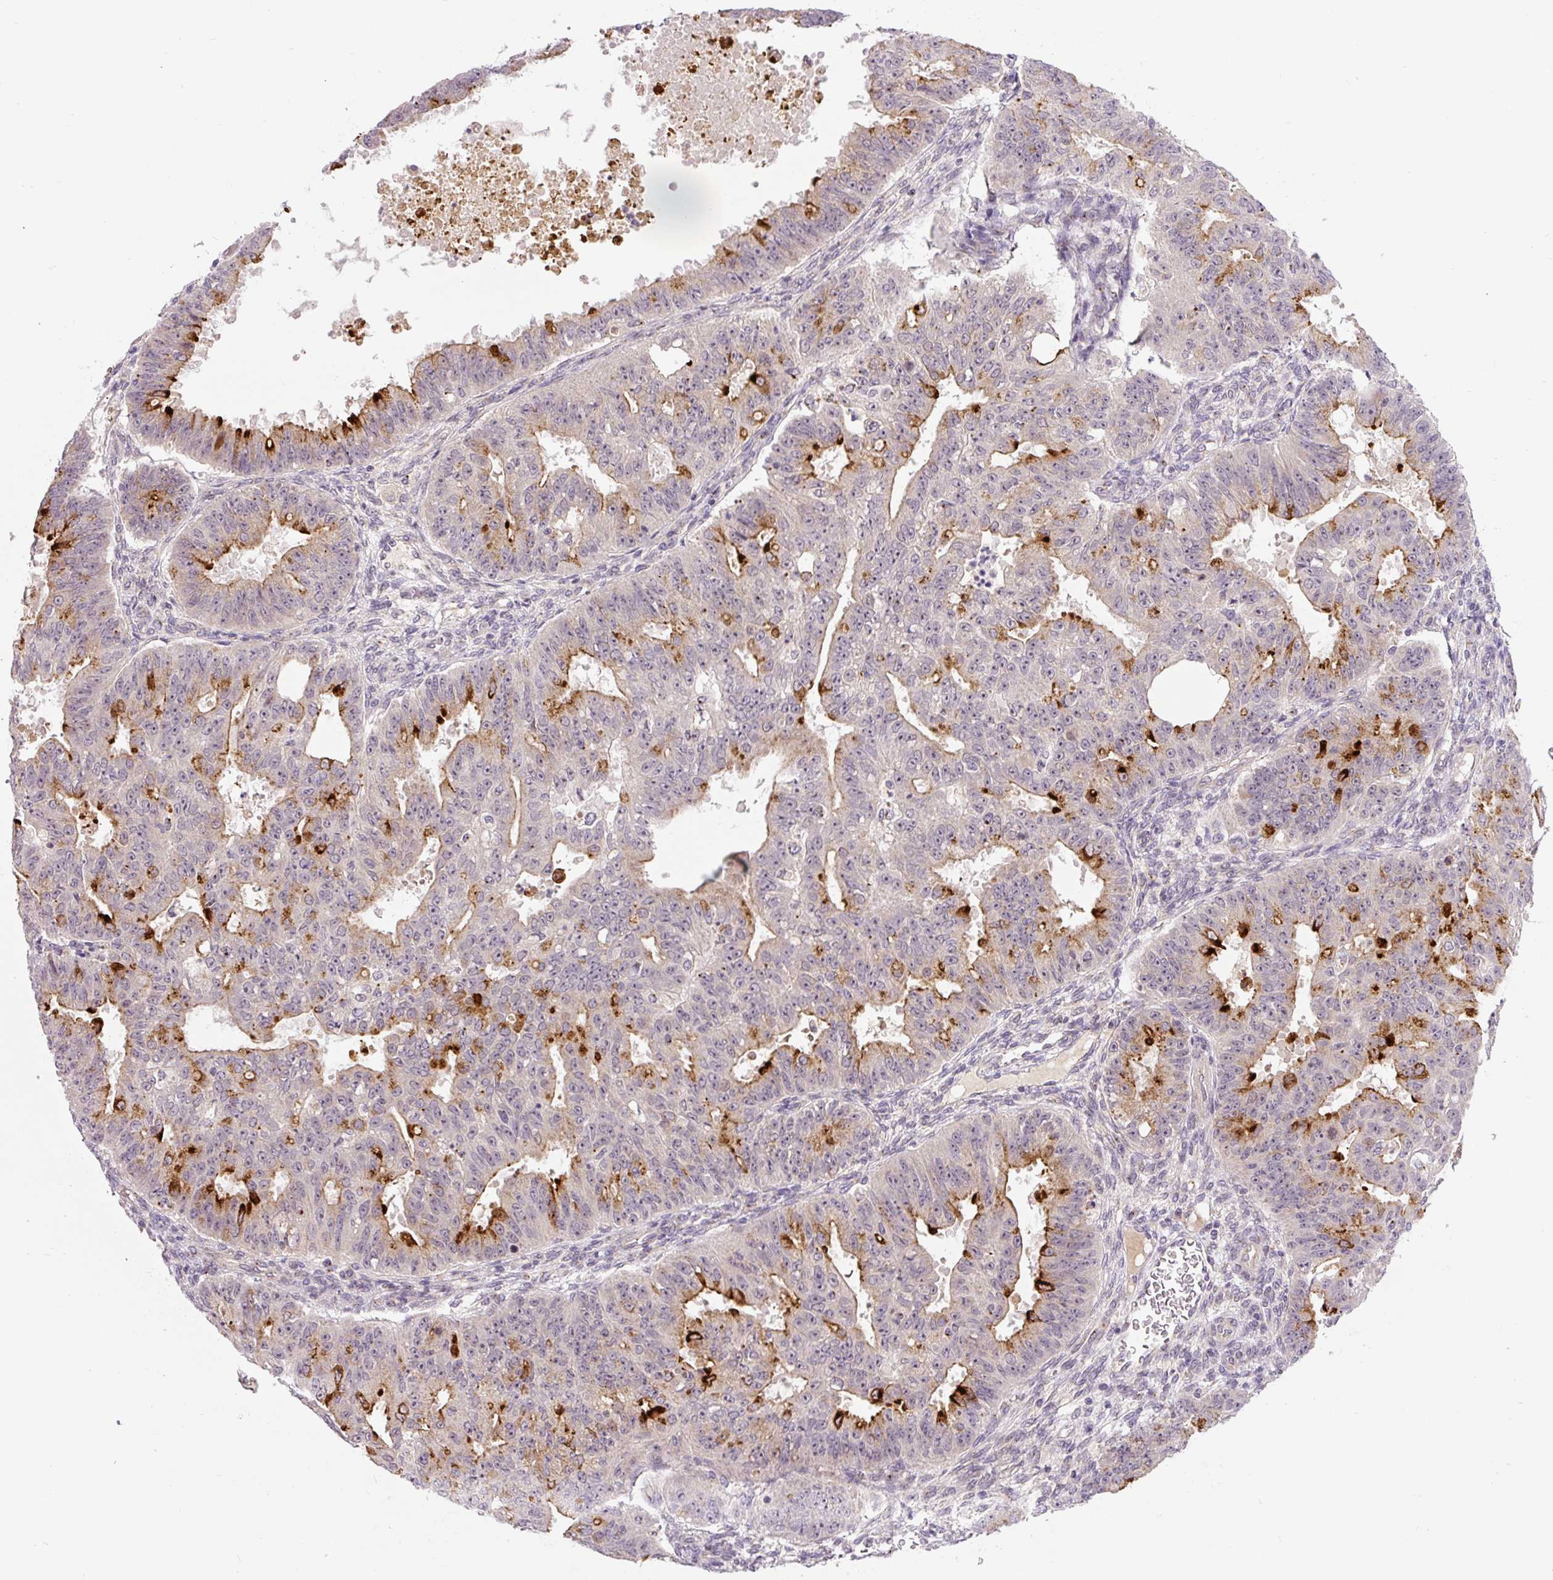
{"staining": {"intensity": "strong", "quantity": "25%-75%", "location": "cytoplasmic/membranous"}, "tissue": "ovarian cancer", "cell_type": "Tumor cells", "image_type": "cancer", "snomed": [{"axis": "morphology", "description": "Carcinoma, endometroid"}, {"axis": "topography", "description": "Appendix"}, {"axis": "topography", "description": "Ovary"}], "caption": "This micrograph reveals ovarian endometroid carcinoma stained with IHC to label a protein in brown. The cytoplasmic/membranous of tumor cells show strong positivity for the protein. Nuclei are counter-stained blue.", "gene": "PCM1", "patient": {"sex": "female", "age": 42}}